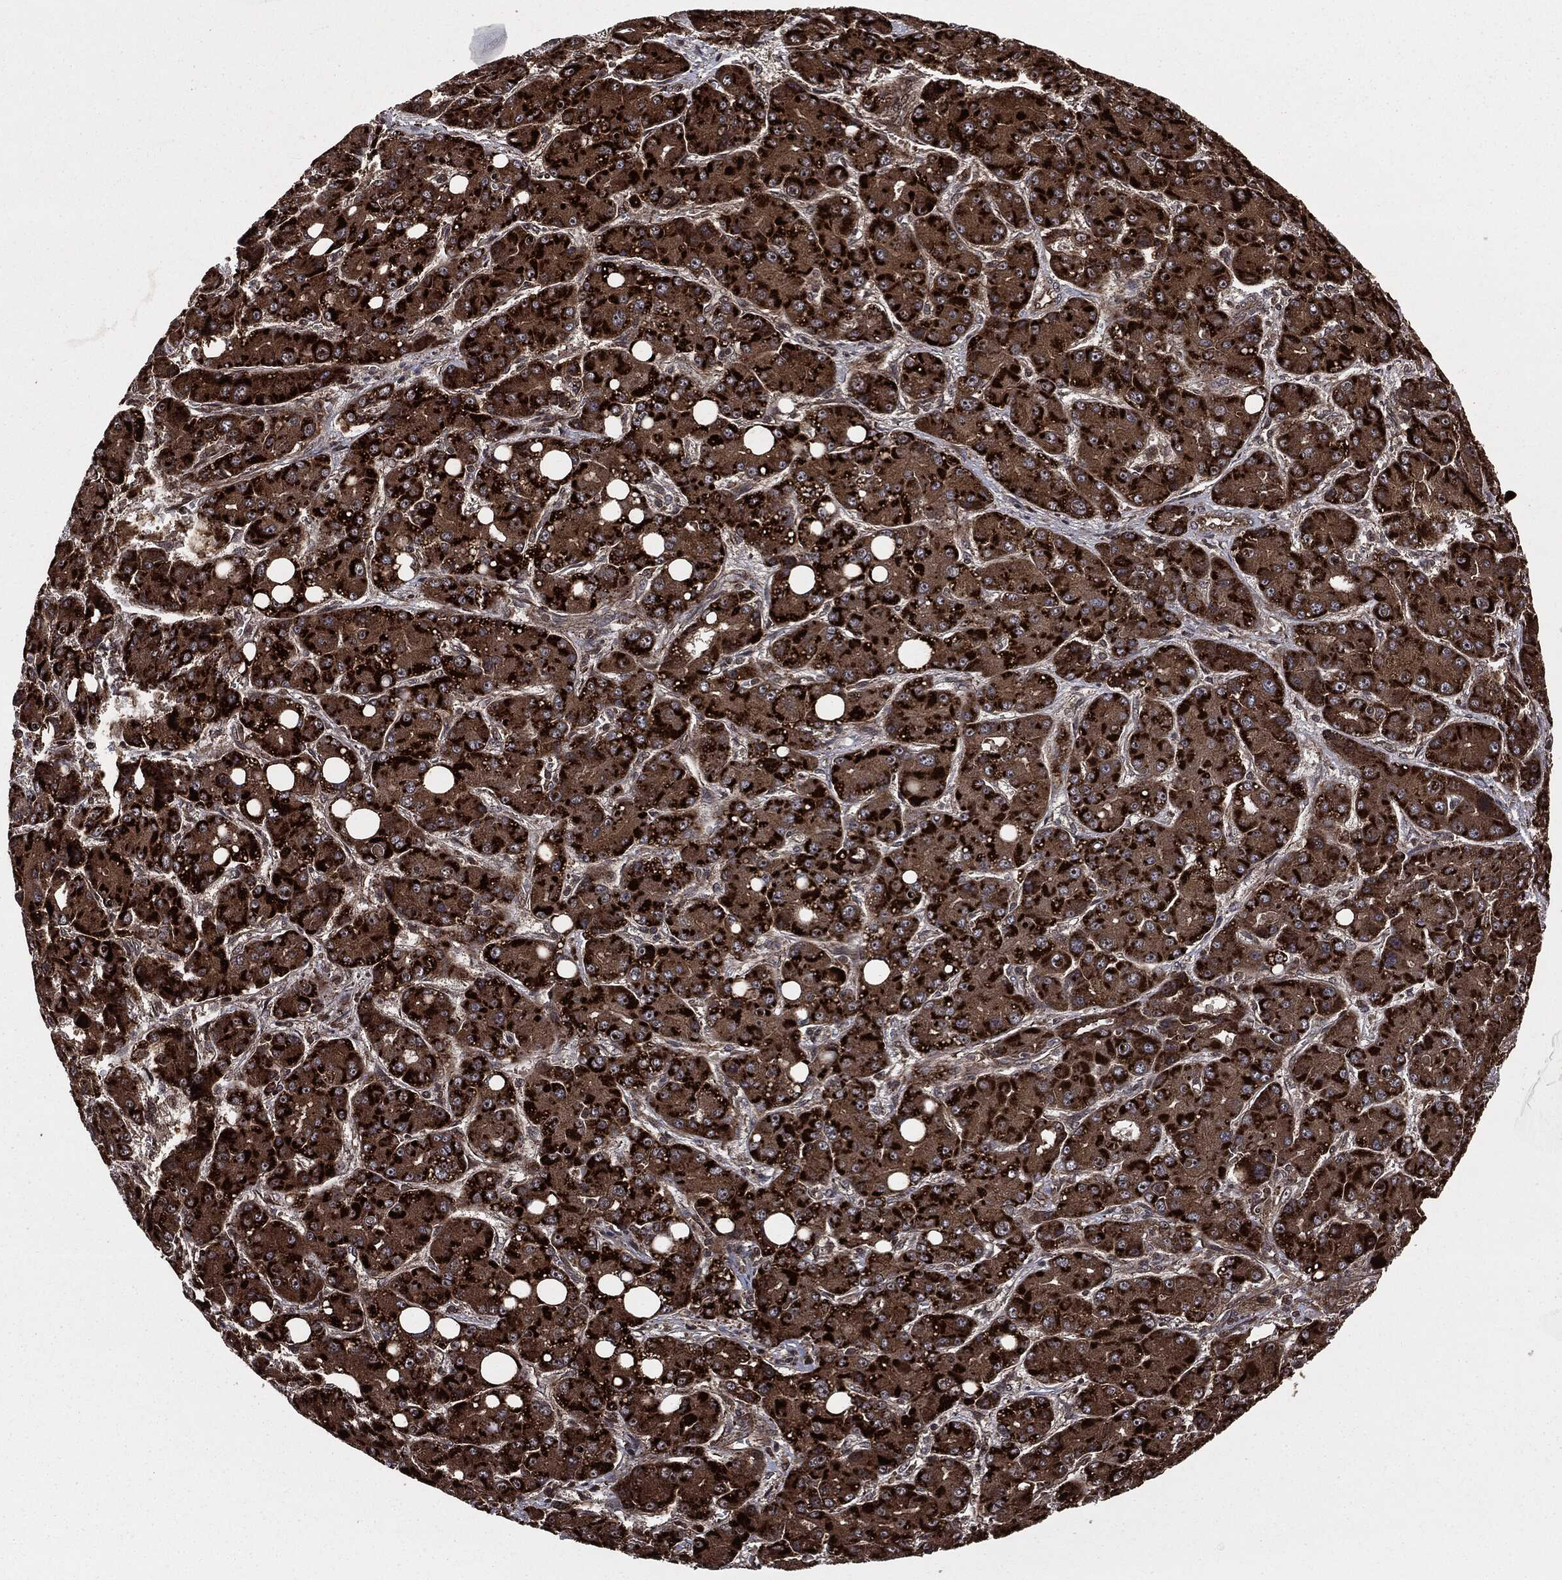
{"staining": {"intensity": "strong", "quantity": ">75%", "location": "cytoplasmic/membranous"}, "tissue": "liver cancer", "cell_type": "Tumor cells", "image_type": "cancer", "snomed": [{"axis": "morphology", "description": "Carcinoma, Hepatocellular, NOS"}, {"axis": "topography", "description": "Liver"}], "caption": "This image displays immunohistochemistry staining of liver cancer (hepatocellular carcinoma), with high strong cytoplasmic/membranous staining in about >75% of tumor cells.", "gene": "CARD6", "patient": {"sex": "male", "age": 55}}